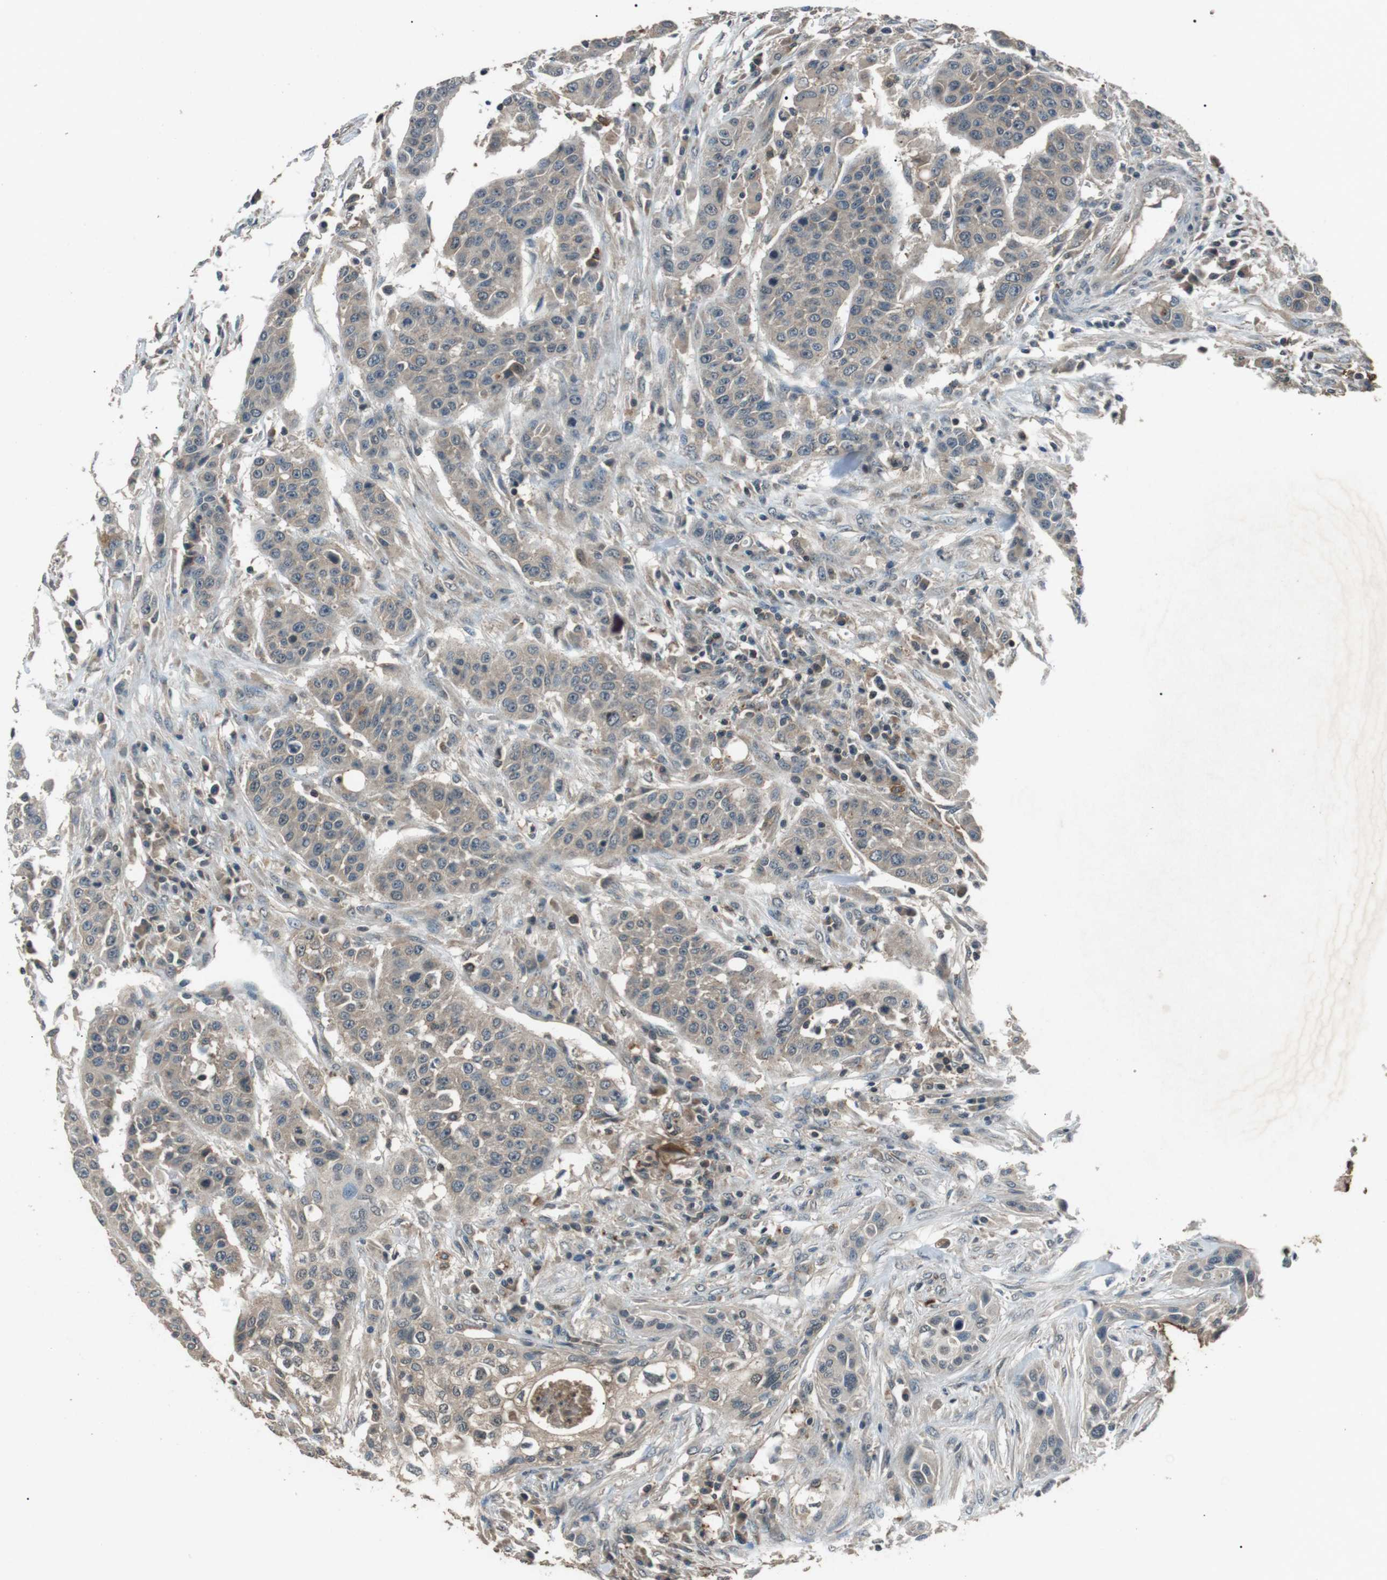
{"staining": {"intensity": "negative", "quantity": "none", "location": "none"}, "tissue": "urothelial cancer", "cell_type": "Tumor cells", "image_type": "cancer", "snomed": [{"axis": "morphology", "description": "Urothelial carcinoma, High grade"}, {"axis": "topography", "description": "Urinary bladder"}], "caption": "High-grade urothelial carcinoma was stained to show a protein in brown. There is no significant expression in tumor cells.", "gene": "NEK7", "patient": {"sex": "male", "age": 74}}